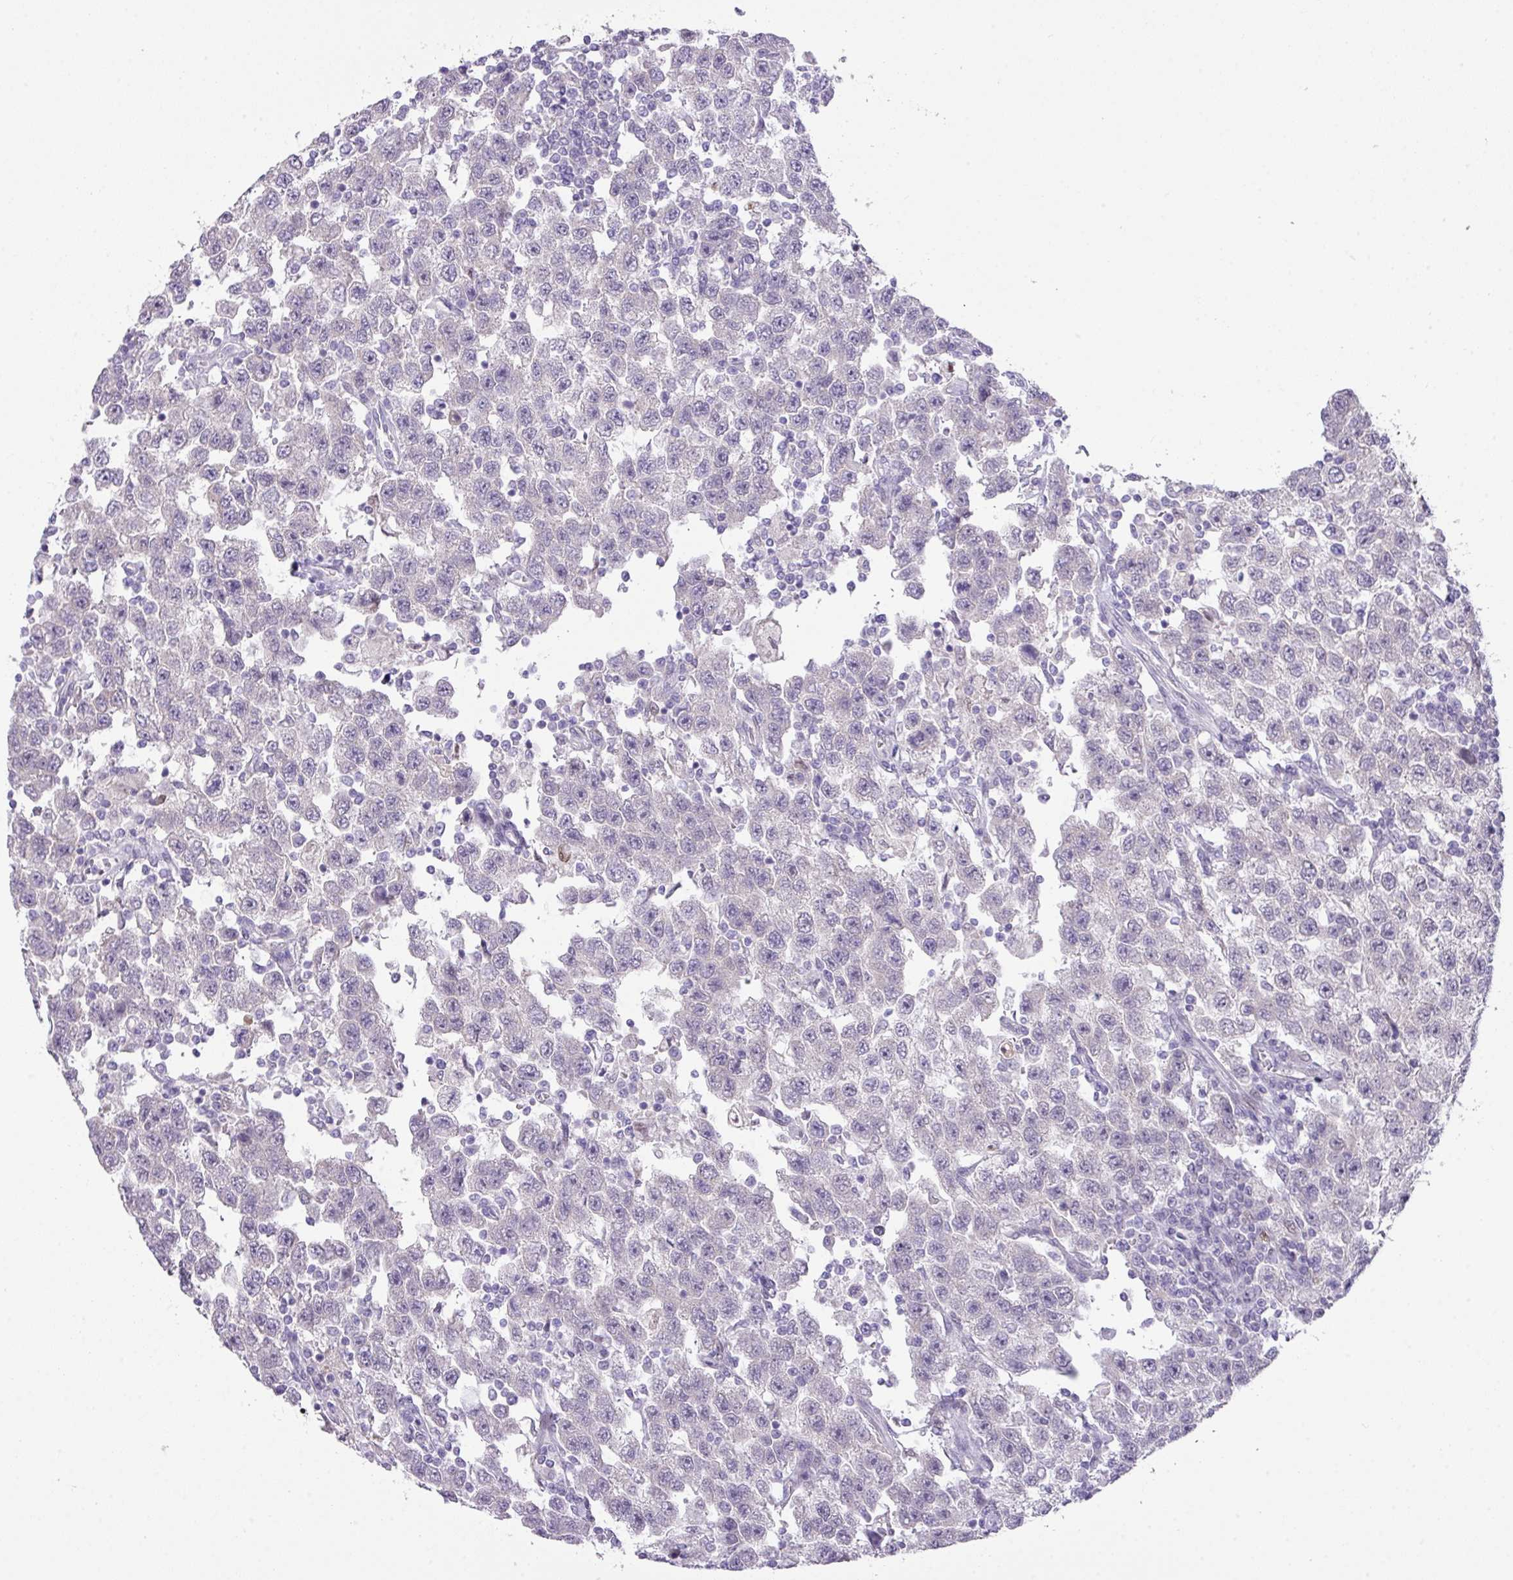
{"staining": {"intensity": "negative", "quantity": "none", "location": "none"}, "tissue": "testis cancer", "cell_type": "Tumor cells", "image_type": "cancer", "snomed": [{"axis": "morphology", "description": "Seminoma, NOS"}, {"axis": "topography", "description": "Testis"}], "caption": "This is a micrograph of IHC staining of testis cancer (seminoma), which shows no expression in tumor cells.", "gene": "ANKRD13B", "patient": {"sex": "male", "age": 41}}